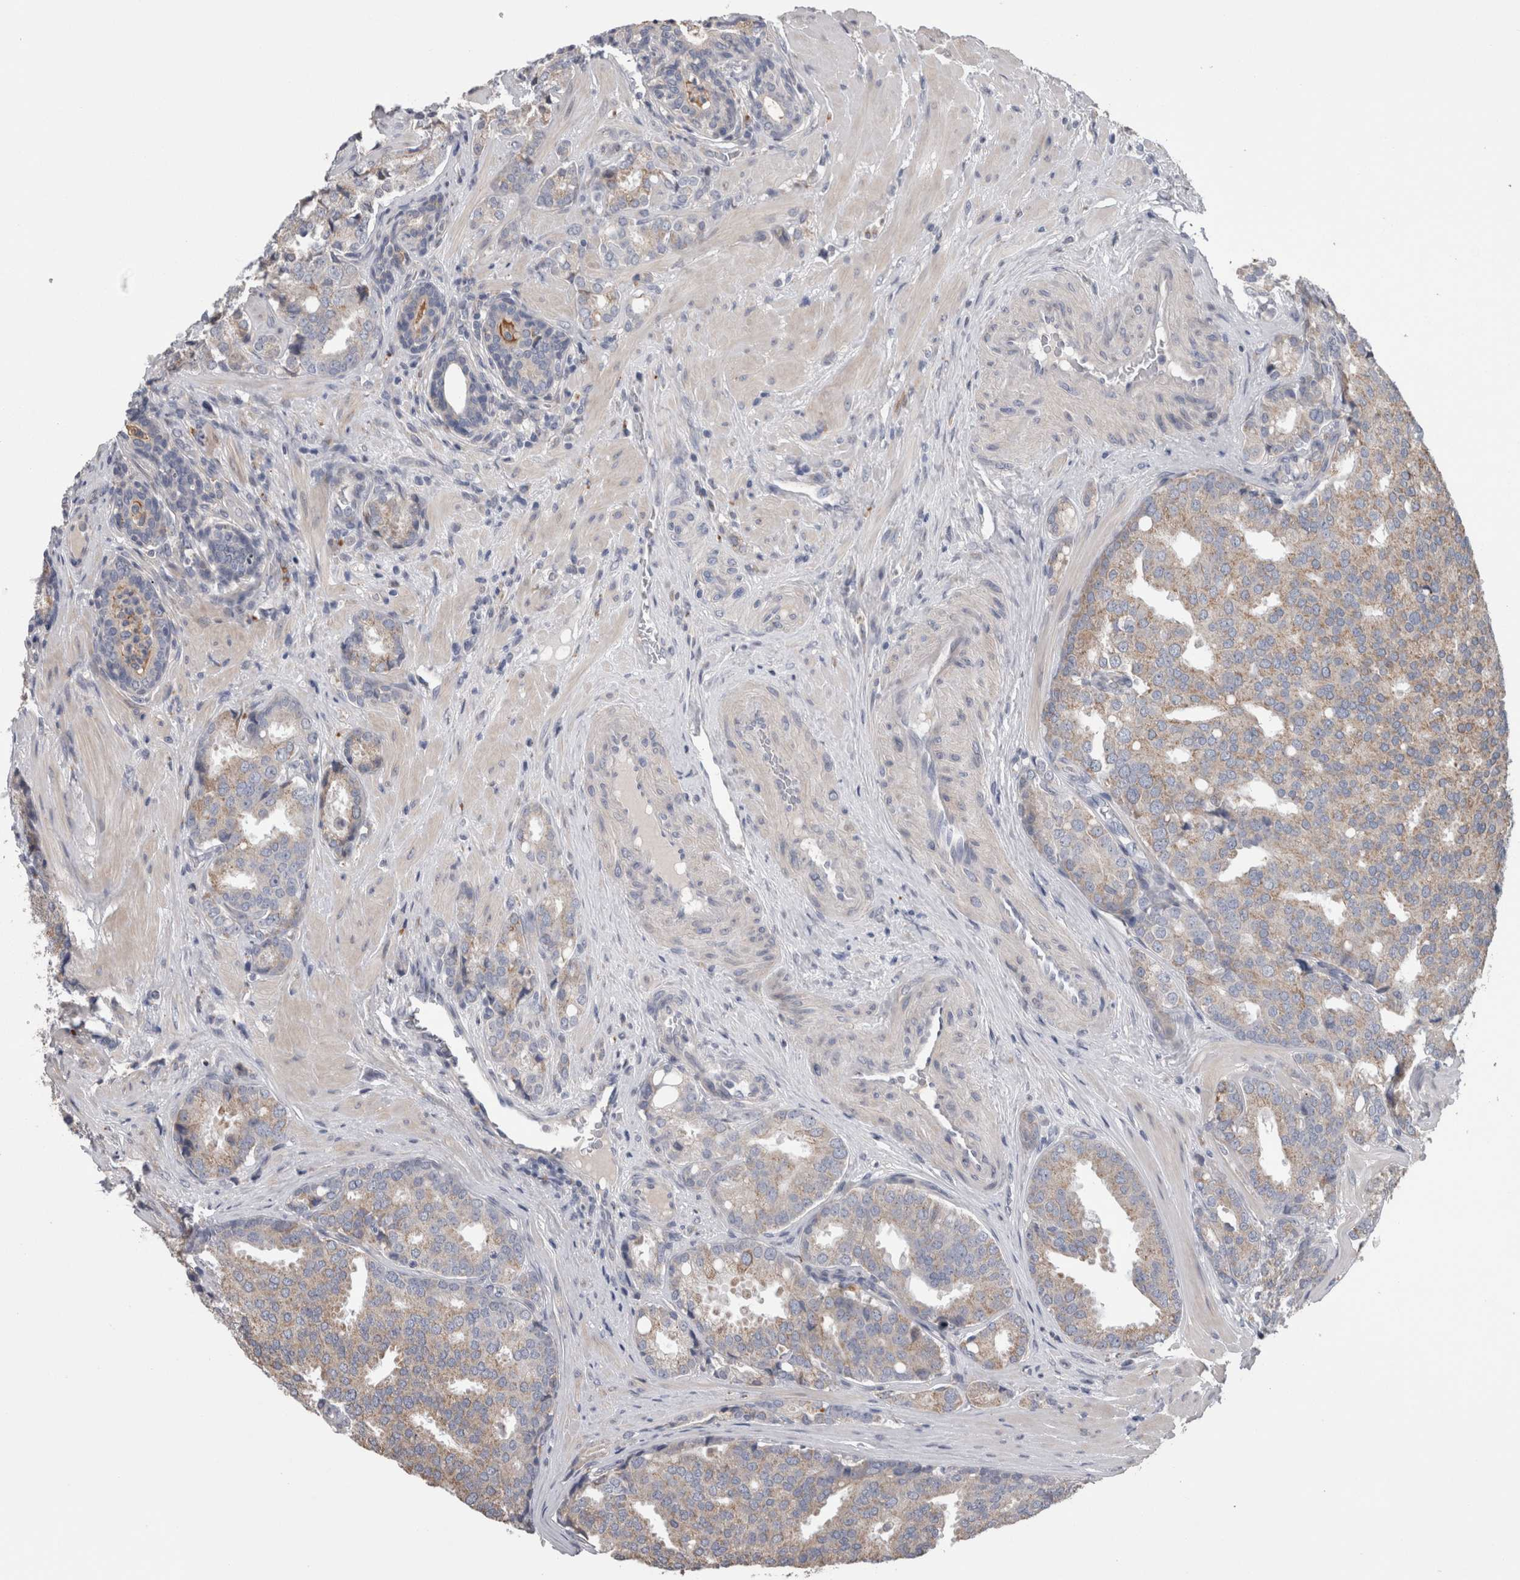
{"staining": {"intensity": "weak", "quantity": ">75%", "location": "cytoplasmic/membranous"}, "tissue": "prostate cancer", "cell_type": "Tumor cells", "image_type": "cancer", "snomed": [{"axis": "morphology", "description": "Adenocarcinoma, High grade"}, {"axis": "topography", "description": "Prostate"}], "caption": "Prostate cancer tissue exhibits weak cytoplasmic/membranous staining in approximately >75% of tumor cells, visualized by immunohistochemistry. Immunohistochemistry stains the protein in brown and the nuclei are stained blue.", "gene": "STC1", "patient": {"sex": "male", "age": 50}}